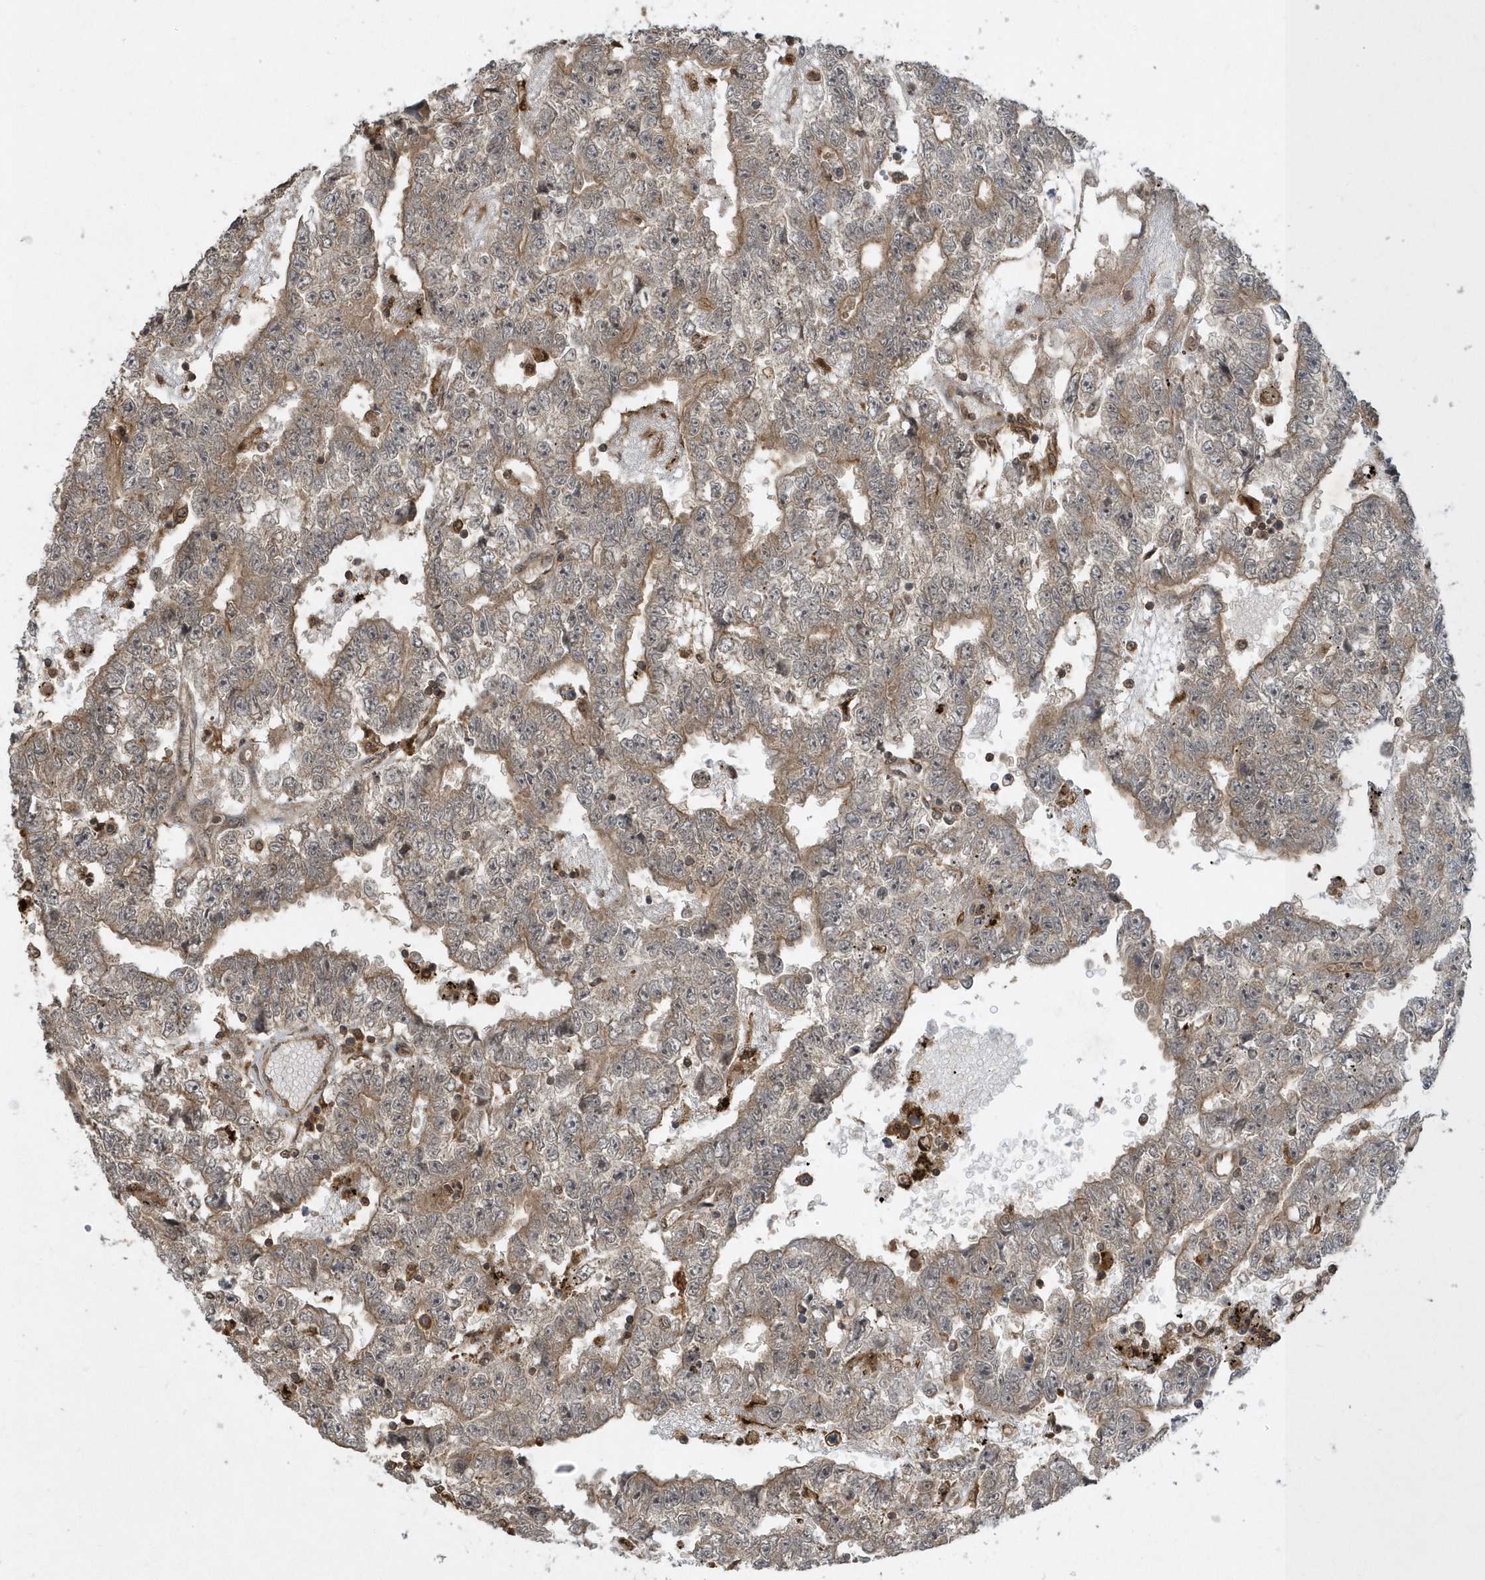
{"staining": {"intensity": "moderate", "quantity": "25%-75%", "location": "cytoplasmic/membranous"}, "tissue": "testis cancer", "cell_type": "Tumor cells", "image_type": "cancer", "snomed": [{"axis": "morphology", "description": "Carcinoma, Embryonal, NOS"}, {"axis": "topography", "description": "Testis"}], "caption": "About 25%-75% of tumor cells in human embryonal carcinoma (testis) reveal moderate cytoplasmic/membranous protein staining as visualized by brown immunohistochemical staining.", "gene": "LACC1", "patient": {"sex": "male", "age": 25}}